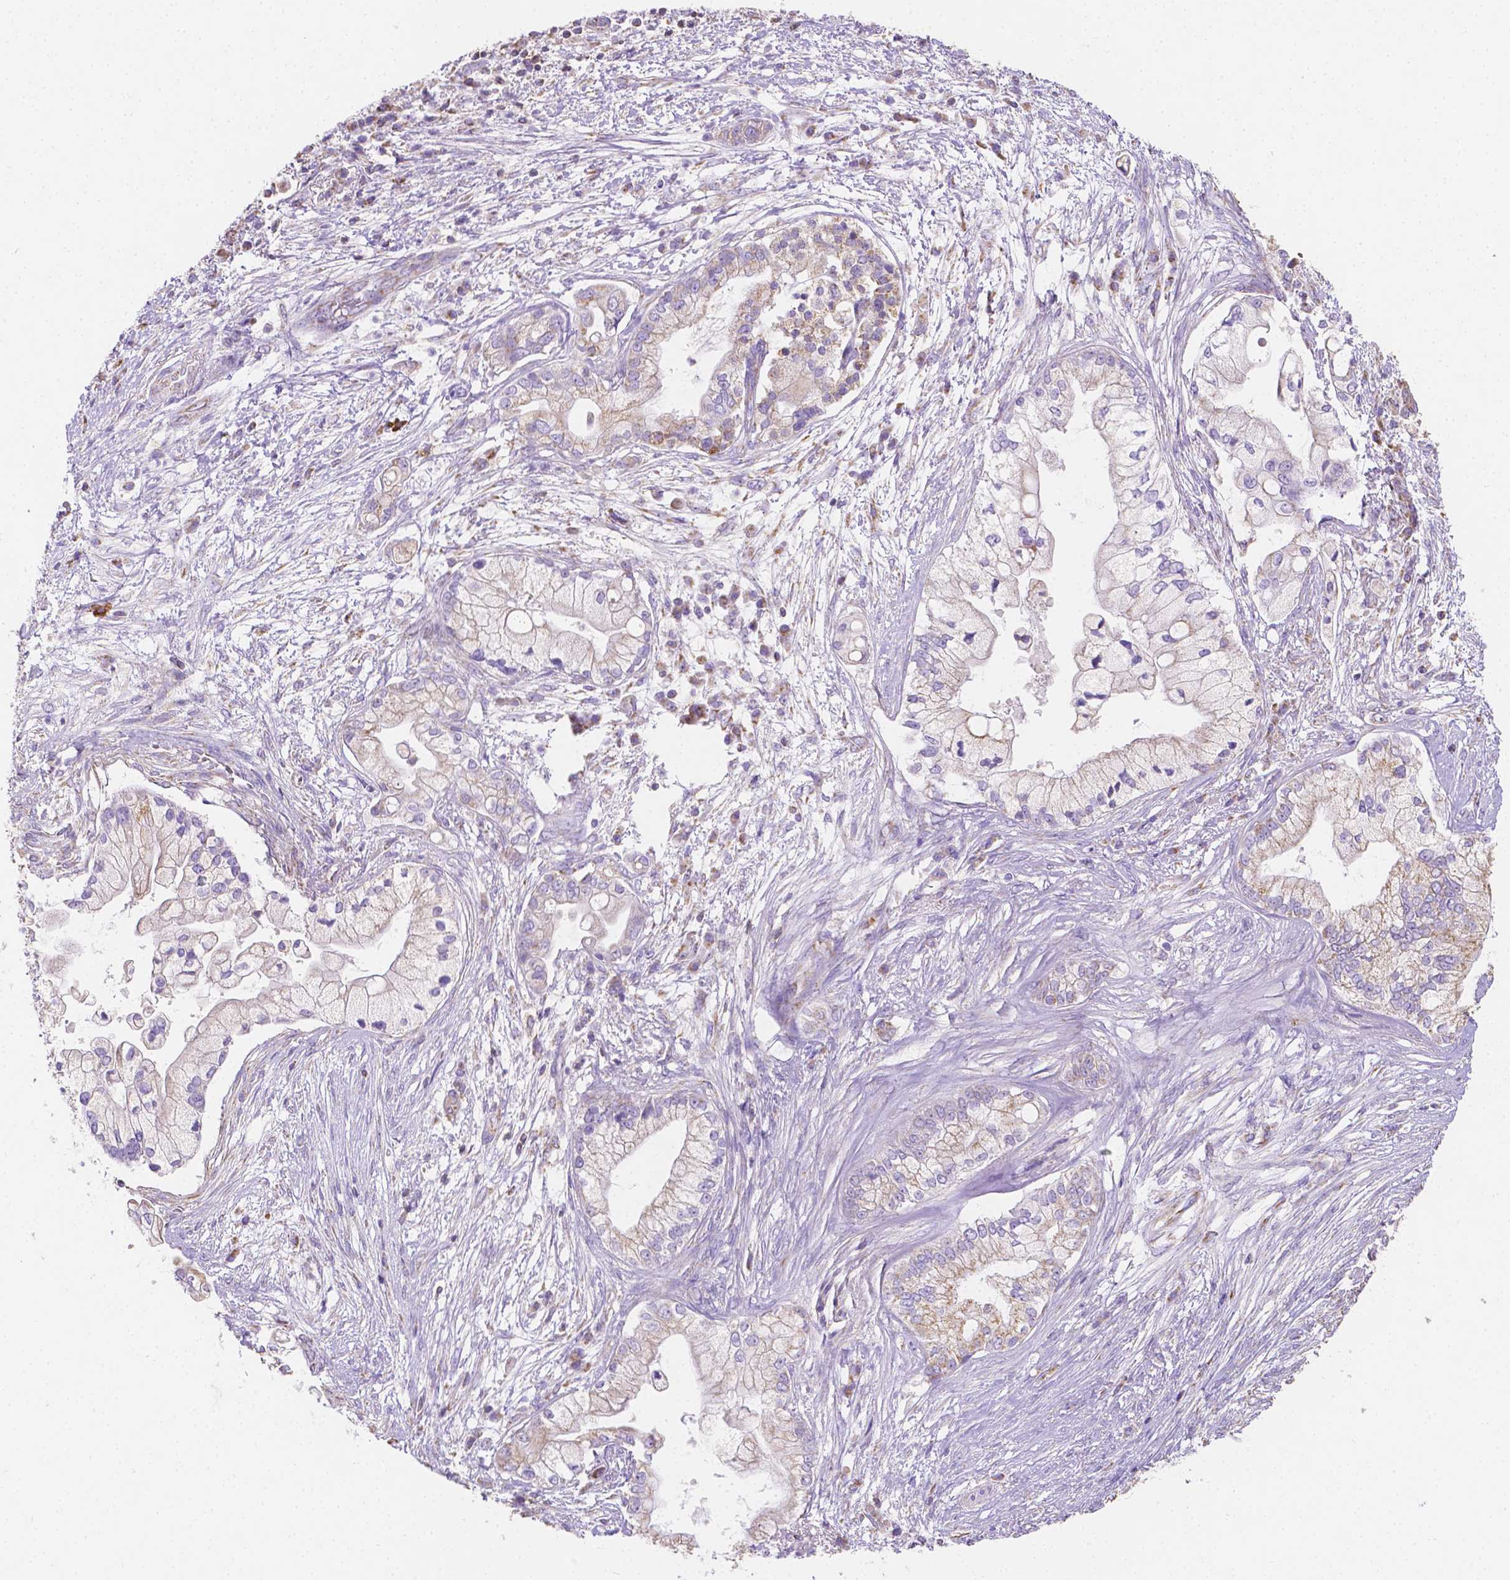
{"staining": {"intensity": "moderate", "quantity": "25%-75%", "location": "cytoplasmic/membranous"}, "tissue": "pancreatic cancer", "cell_type": "Tumor cells", "image_type": "cancer", "snomed": [{"axis": "morphology", "description": "Adenocarcinoma, NOS"}, {"axis": "topography", "description": "Pancreas"}], "caption": "Moderate cytoplasmic/membranous positivity is present in about 25%-75% of tumor cells in pancreatic cancer (adenocarcinoma).", "gene": "SGTB", "patient": {"sex": "female", "age": 69}}